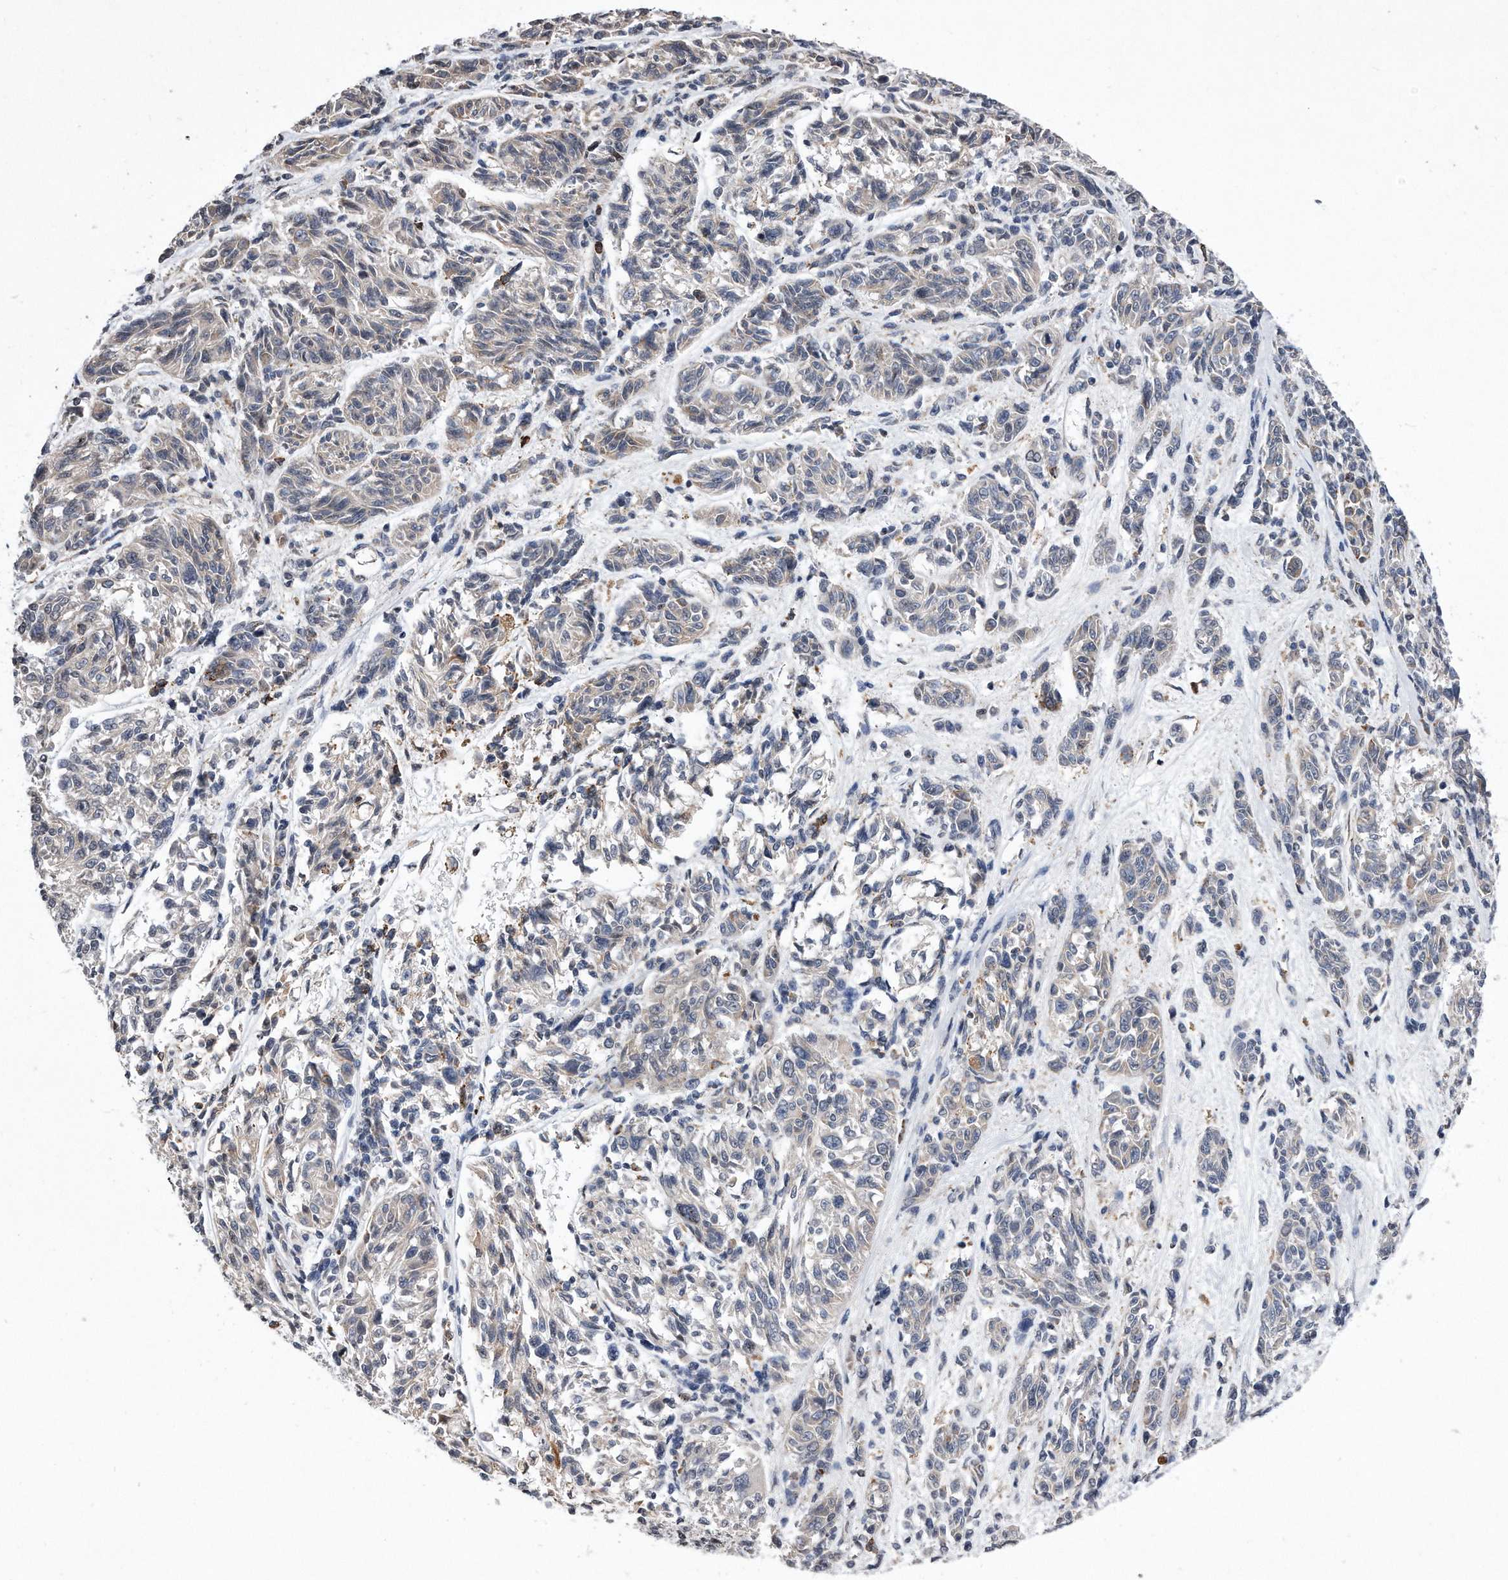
{"staining": {"intensity": "negative", "quantity": "none", "location": "none"}, "tissue": "melanoma", "cell_type": "Tumor cells", "image_type": "cancer", "snomed": [{"axis": "morphology", "description": "Malignant melanoma, NOS"}, {"axis": "topography", "description": "Skin"}], "caption": "Tumor cells show no significant protein expression in malignant melanoma. The staining was performed using DAB (3,3'-diaminobenzidine) to visualize the protein expression in brown, while the nuclei were stained in blue with hematoxylin (Magnification: 20x).", "gene": "DAB1", "patient": {"sex": "male", "age": 53}}